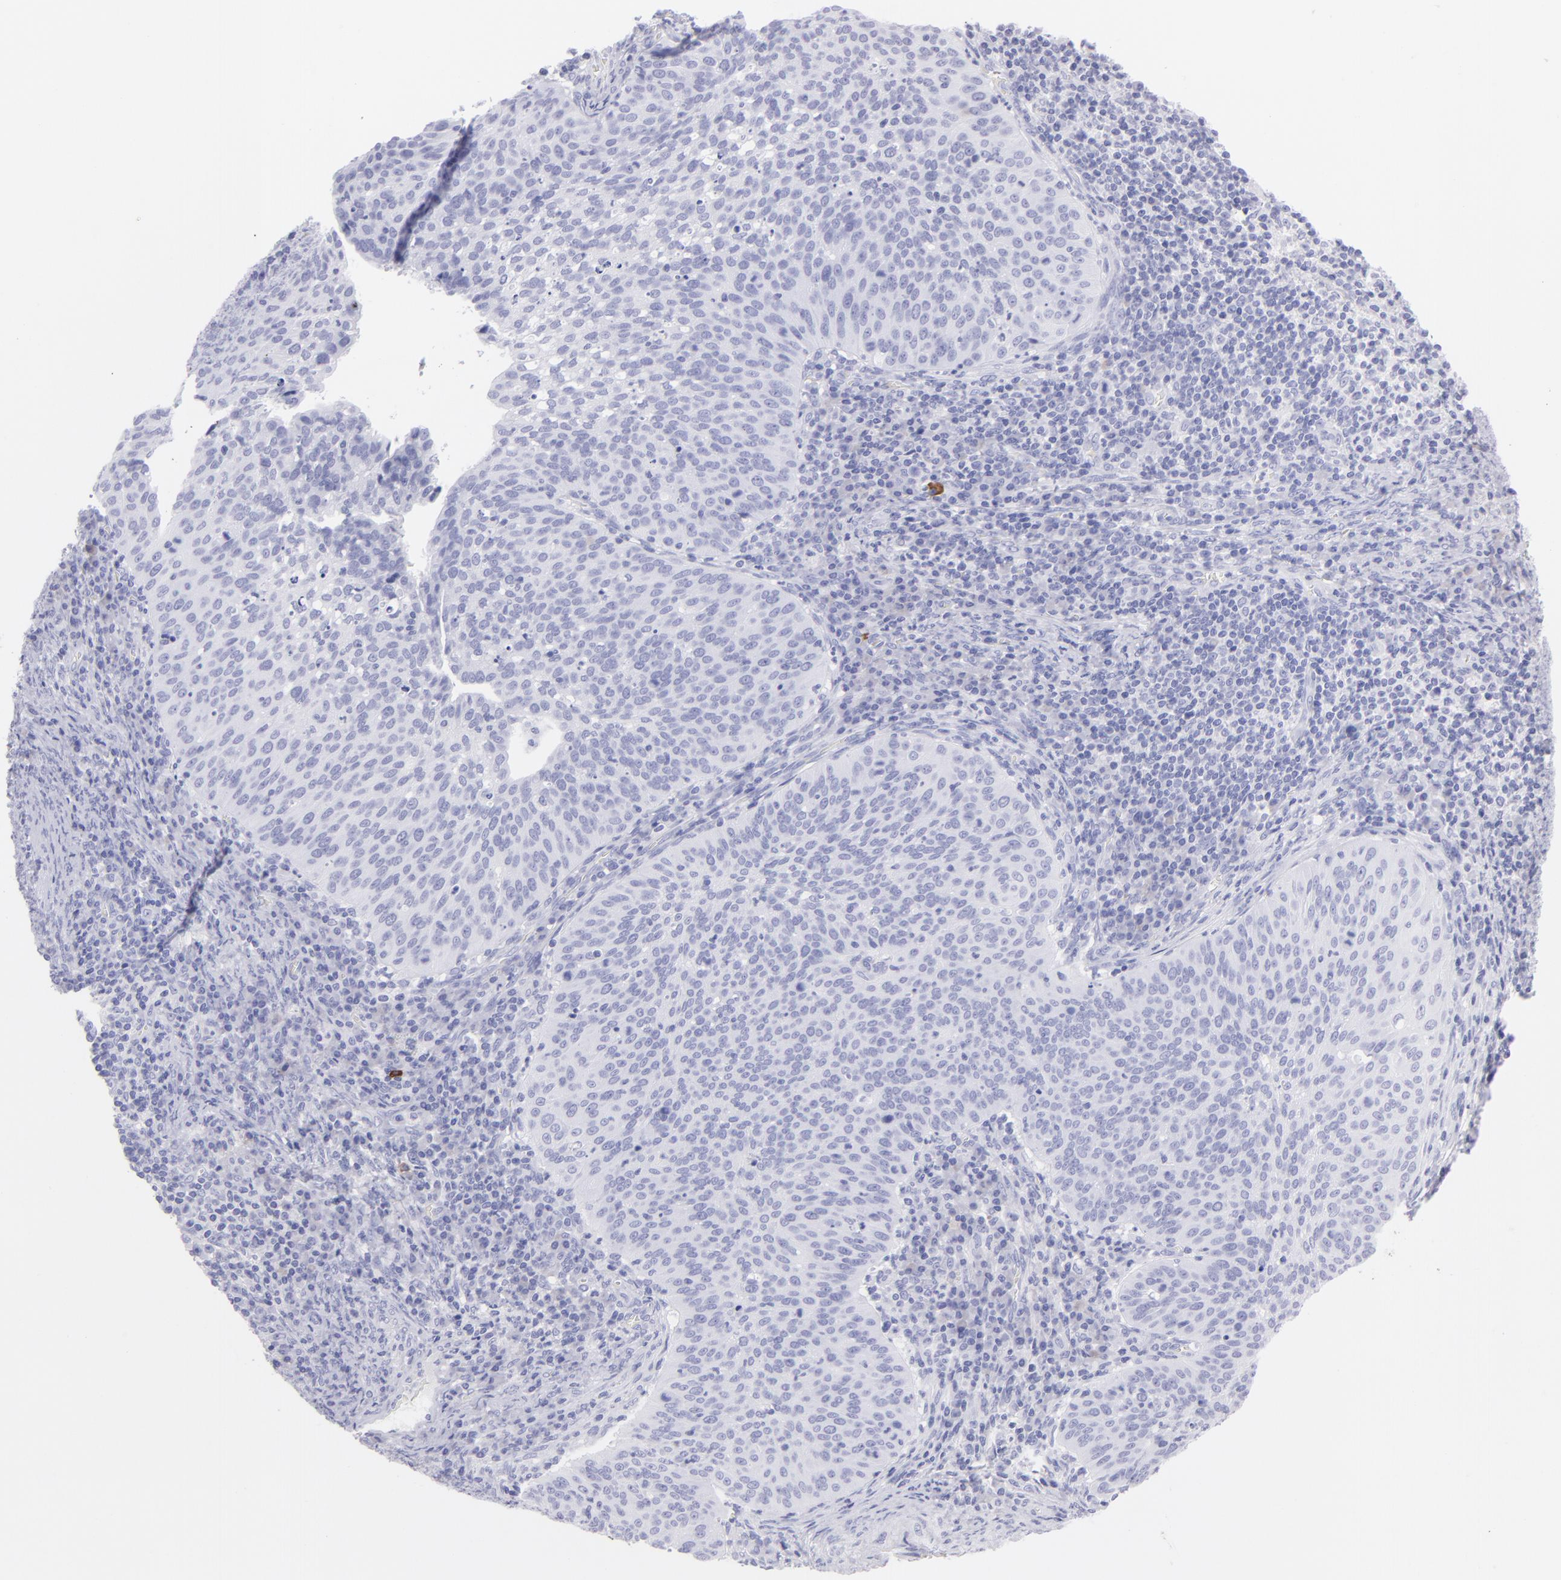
{"staining": {"intensity": "negative", "quantity": "none", "location": "none"}, "tissue": "cervical cancer", "cell_type": "Tumor cells", "image_type": "cancer", "snomed": [{"axis": "morphology", "description": "Squamous cell carcinoma, NOS"}, {"axis": "topography", "description": "Cervix"}], "caption": "There is no significant staining in tumor cells of cervical cancer (squamous cell carcinoma).", "gene": "SLC1A2", "patient": {"sex": "female", "age": 39}}